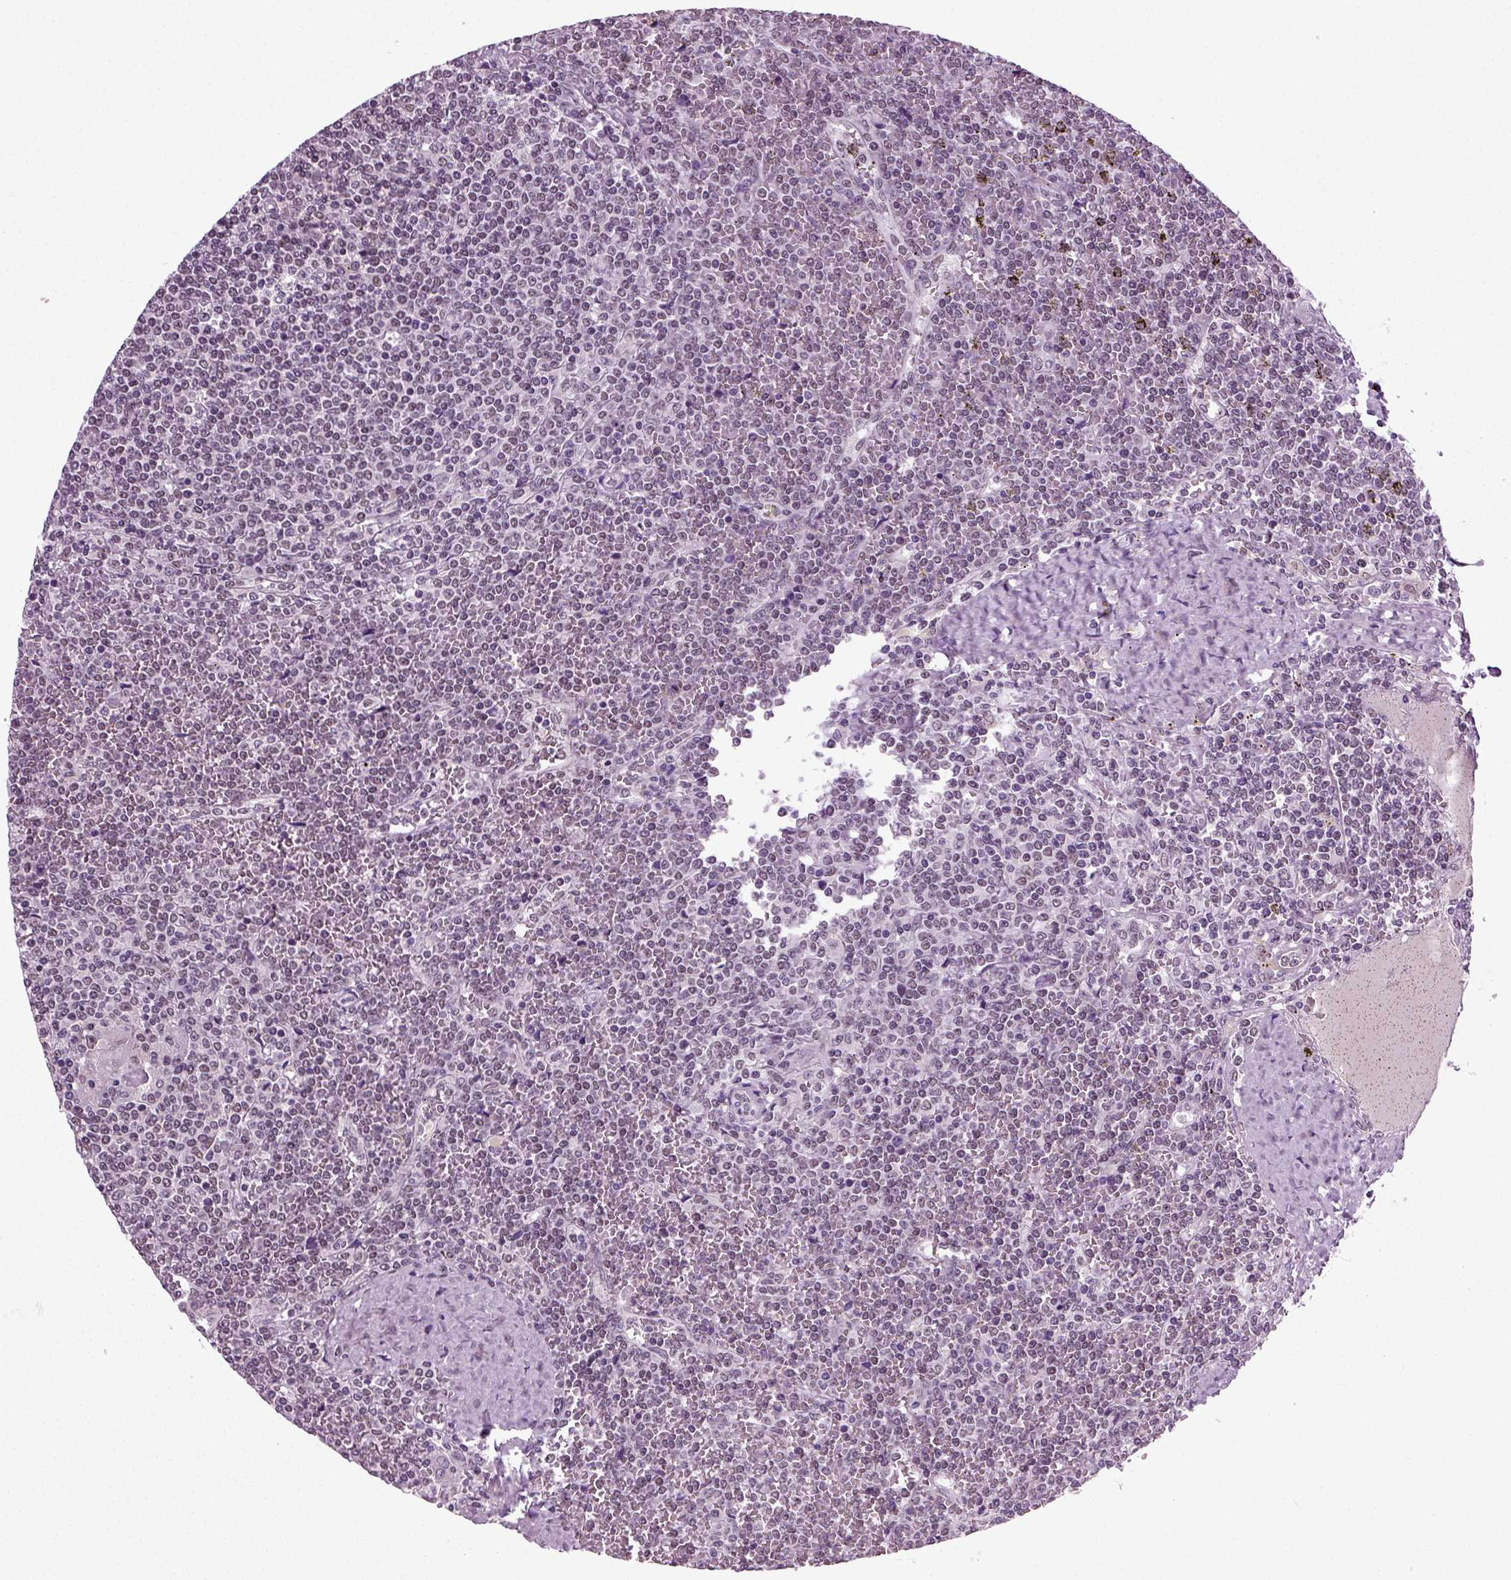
{"staining": {"intensity": "negative", "quantity": "none", "location": "none"}, "tissue": "lymphoma", "cell_type": "Tumor cells", "image_type": "cancer", "snomed": [{"axis": "morphology", "description": "Malignant lymphoma, non-Hodgkin's type, Low grade"}, {"axis": "topography", "description": "Spleen"}], "caption": "Human malignant lymphoma, non-Hodgkin's type (low-grade) stained for a protein using immunohistochemistry (IHC) demonstrates no positivity in tumor cells.", "gene": "RCOR3", "patient": {"sex": "female", "age": 19}}